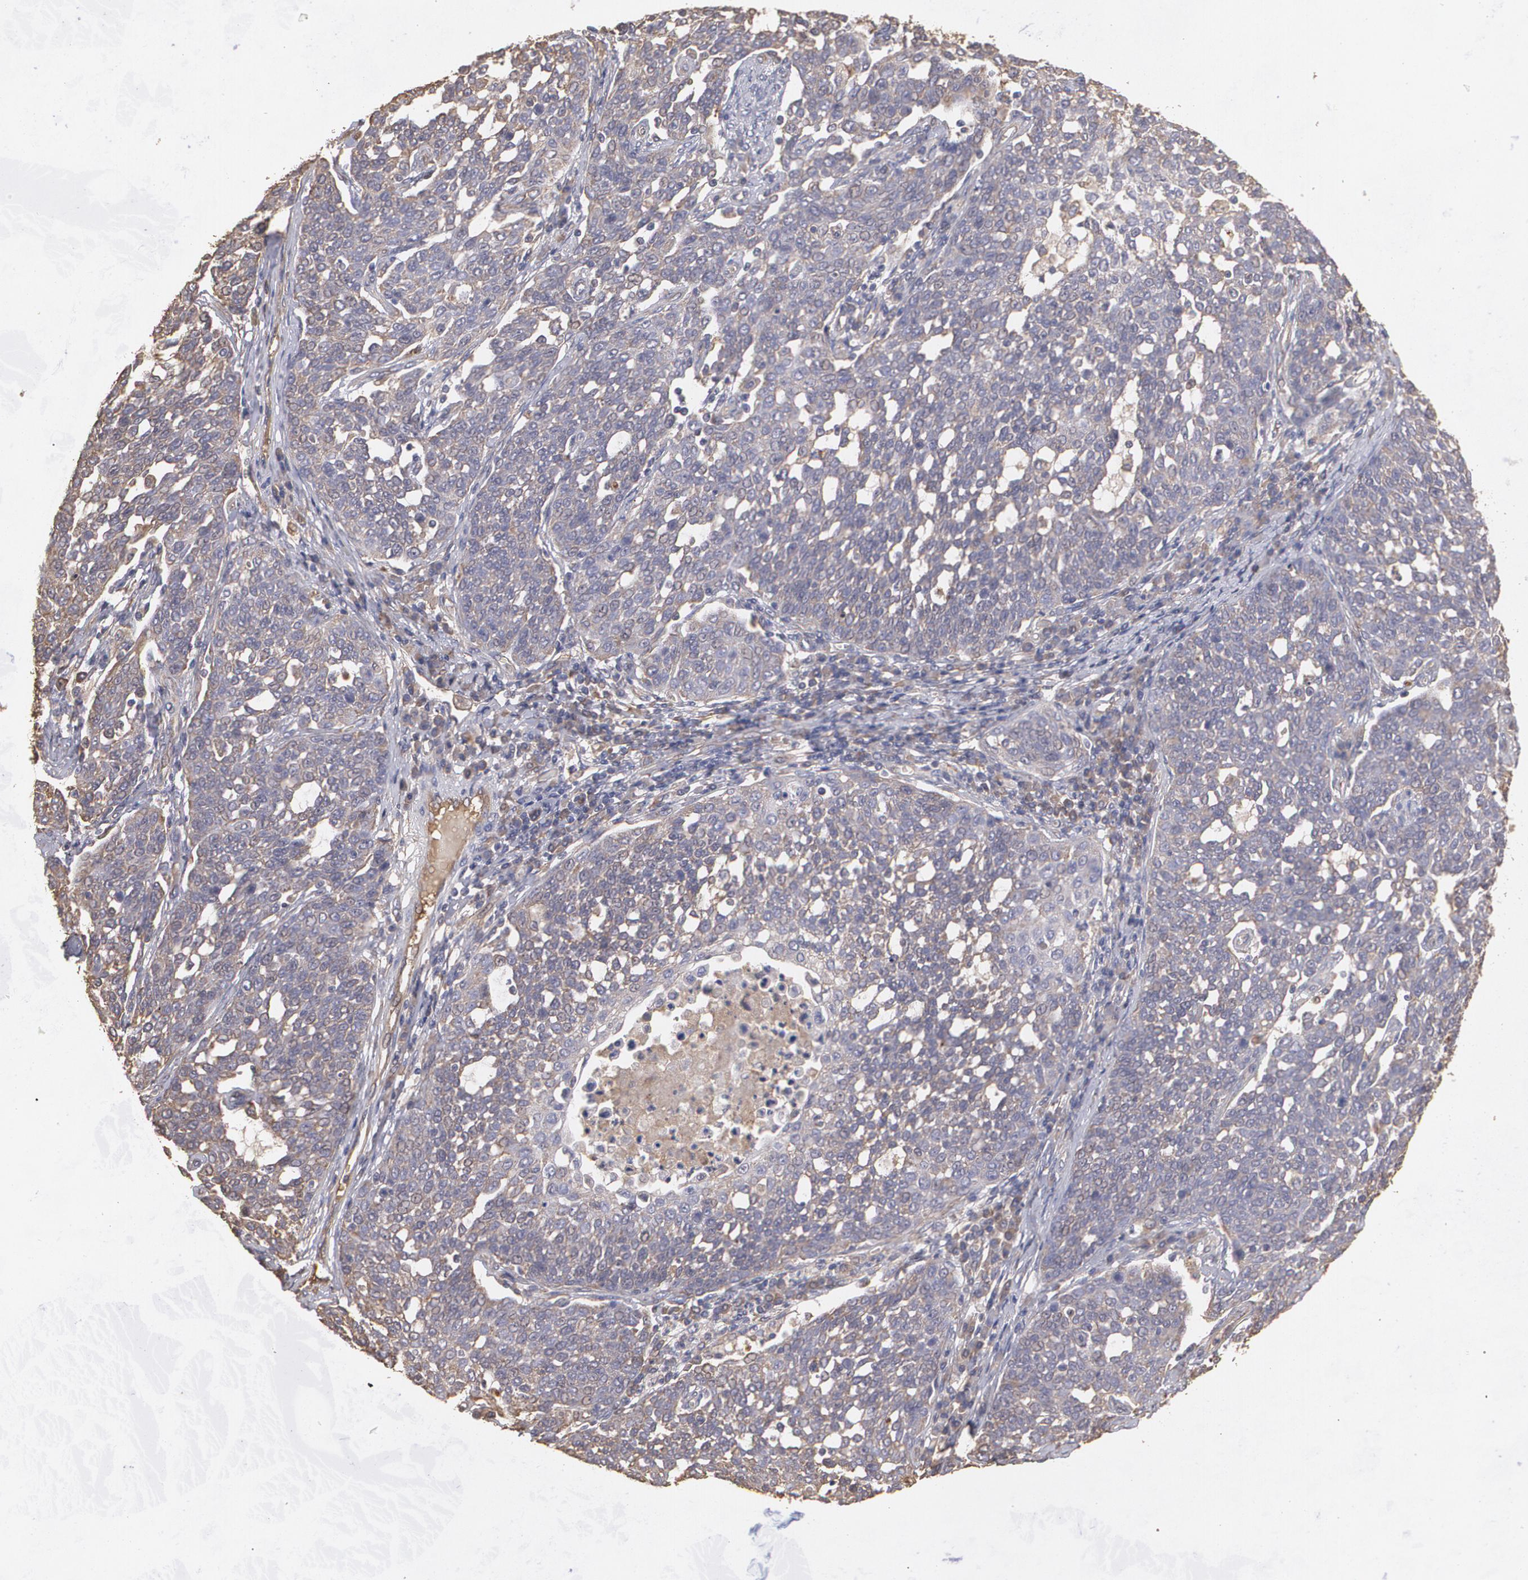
{"staining": {"intensity": "weak", "quantity": ">75%", "location": "cytoplasmic/membranous"}, "tissue": "cervical cancer", "cell_type": "Tumor cells", "image_type": "cancer", "snomed": [{"axis": "morphology", "description": "Squamous cell carcinoma, NOS"}, {"axis": "topography", "description": "Cervix"}], "caption": "Cervical squamous cell carcinoma stained for a protein demonstrates weak cytoplasmic/membranous positivity in tumor cells.", "gene": "PON1", "patient": {"sex": "female", "age": 34}}